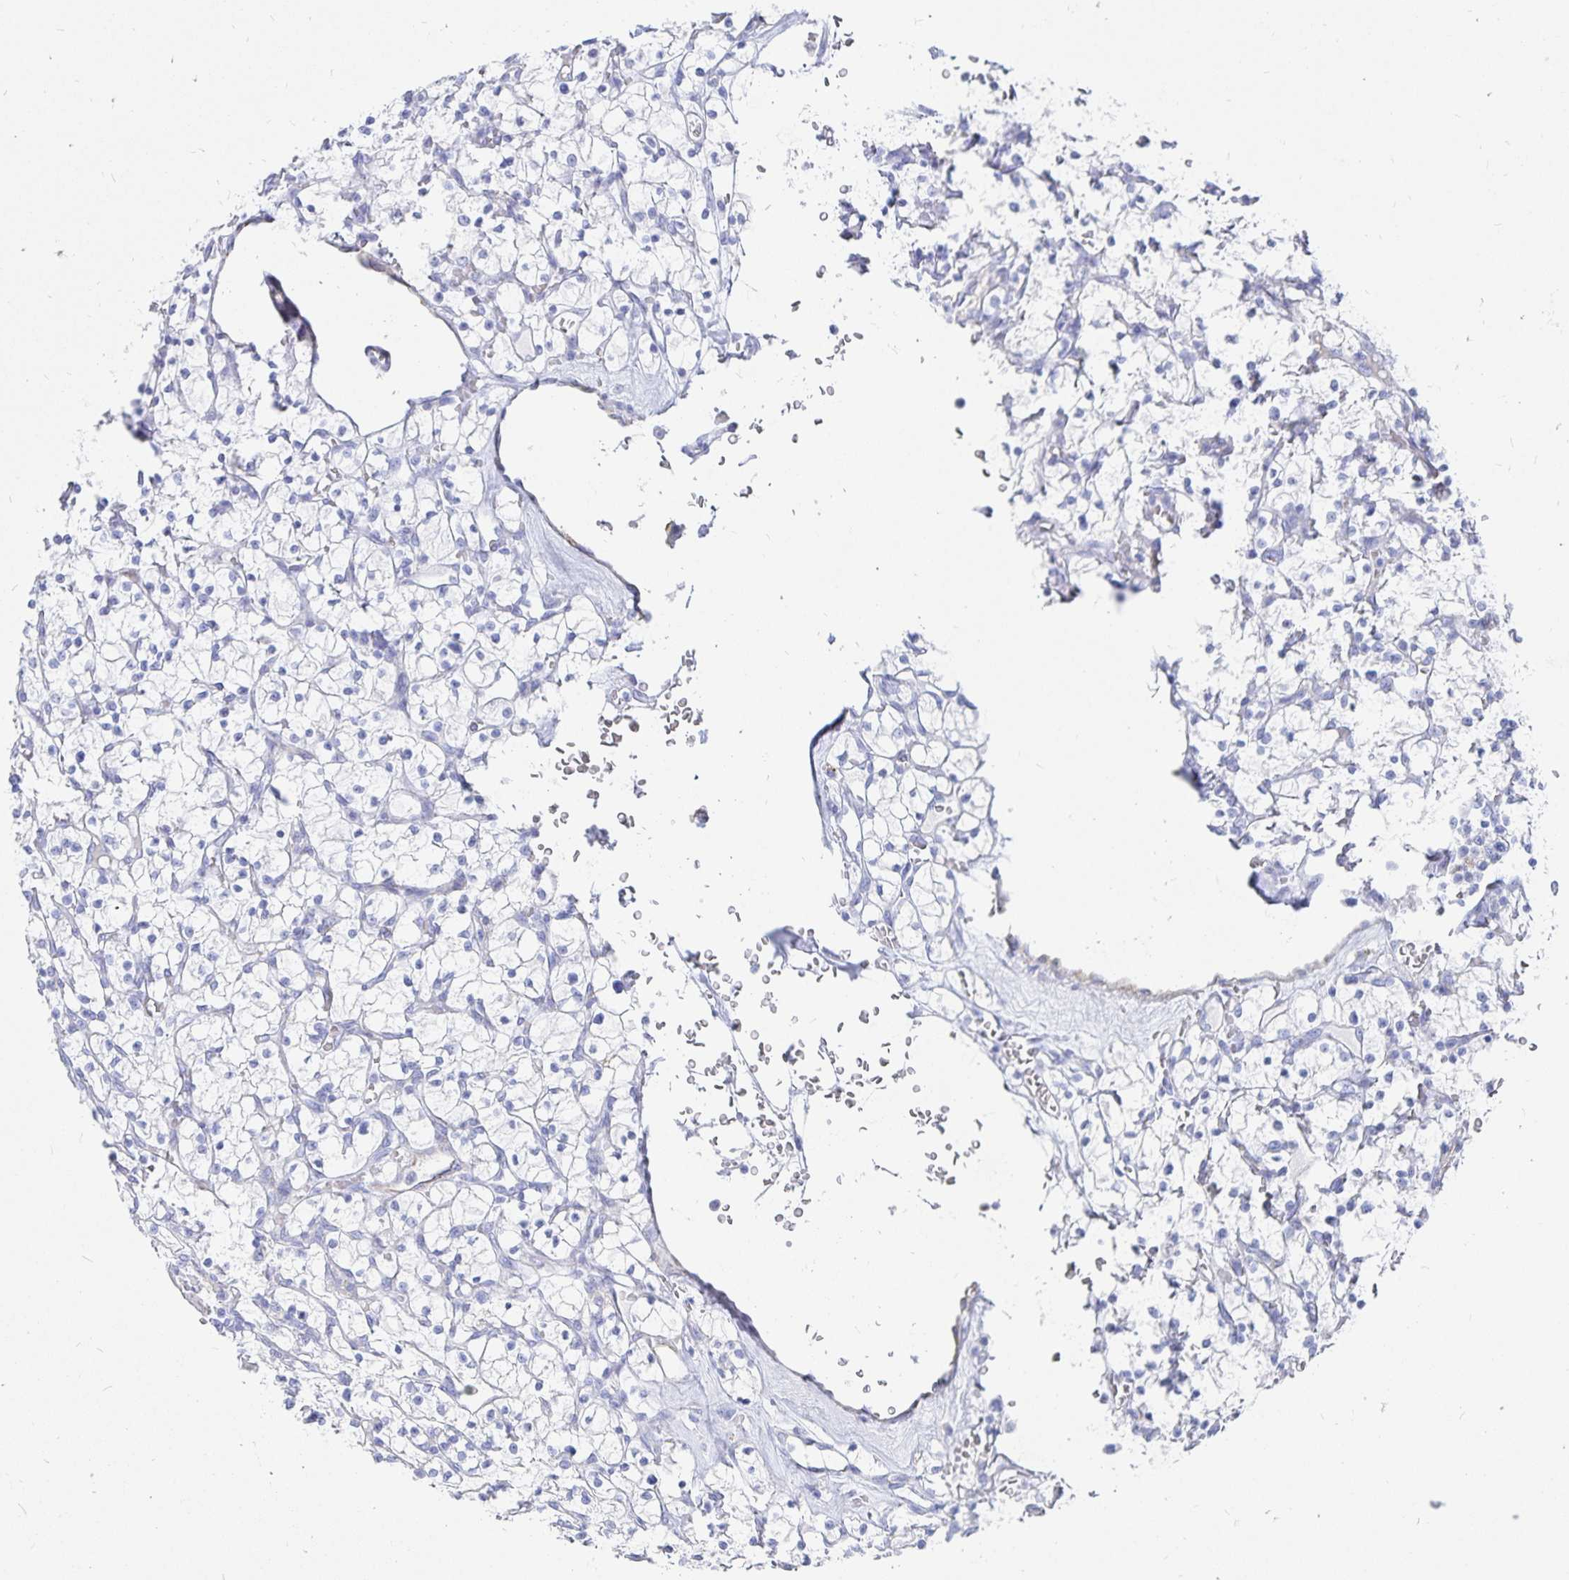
{"staining": {"intensity": "negative", "quantity": "none", "location": "none"}, "tissue": "renal cancer", "cell_type": "Tumor cells", "image_type": "cancer", "snomed": [{"axis": "morphology", "description": "Adenocarcinoma, NOS"}, {"axis": "topography", "description": "Kidney"}], "caption": "Tumor cells are negative for brown protein staining in renal cancer (adenocarcinoma).", "gene": "INSL5", "patient": {"sex": "female", "age": 64}}